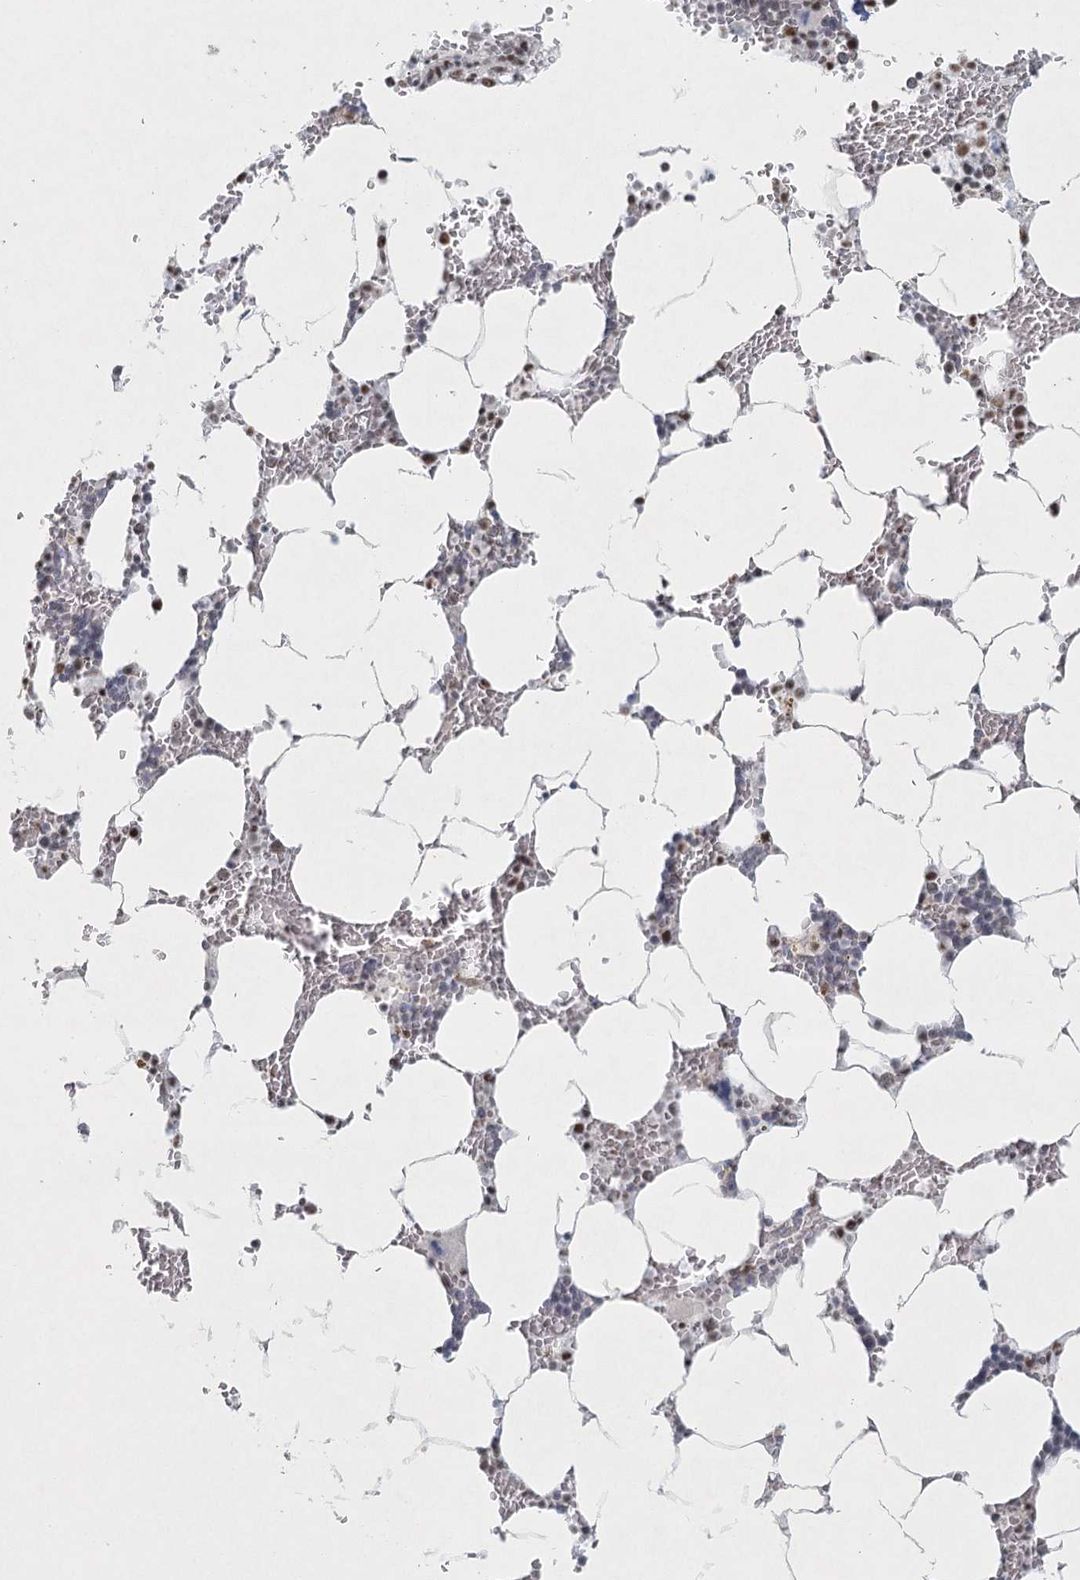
{"staining": {"intensity": "moderate", "quantity": "<25%", "location": "nuclear"}, "tissue": "bone marrow", "cell_type": "Hematopoietic cells", "image_type": "normal", "snomed": [{"axis": "morphology", "description": "Normal tissue, NOS"}, {"axis": "topography", "description": "Bone marrow"}], "caption": "Immunohistochemistry photomicrograph of unremarkable bone marrow: human bone marrow stained using immunohistochemistry (IHC) exhibits low levels of moderate protein expression localized specifically in the nuclear of hematopoietic cells, appearing as a nuclear brown color.", "gene": "U2SURP", "patient": {"sex": "male", "age": 70}}